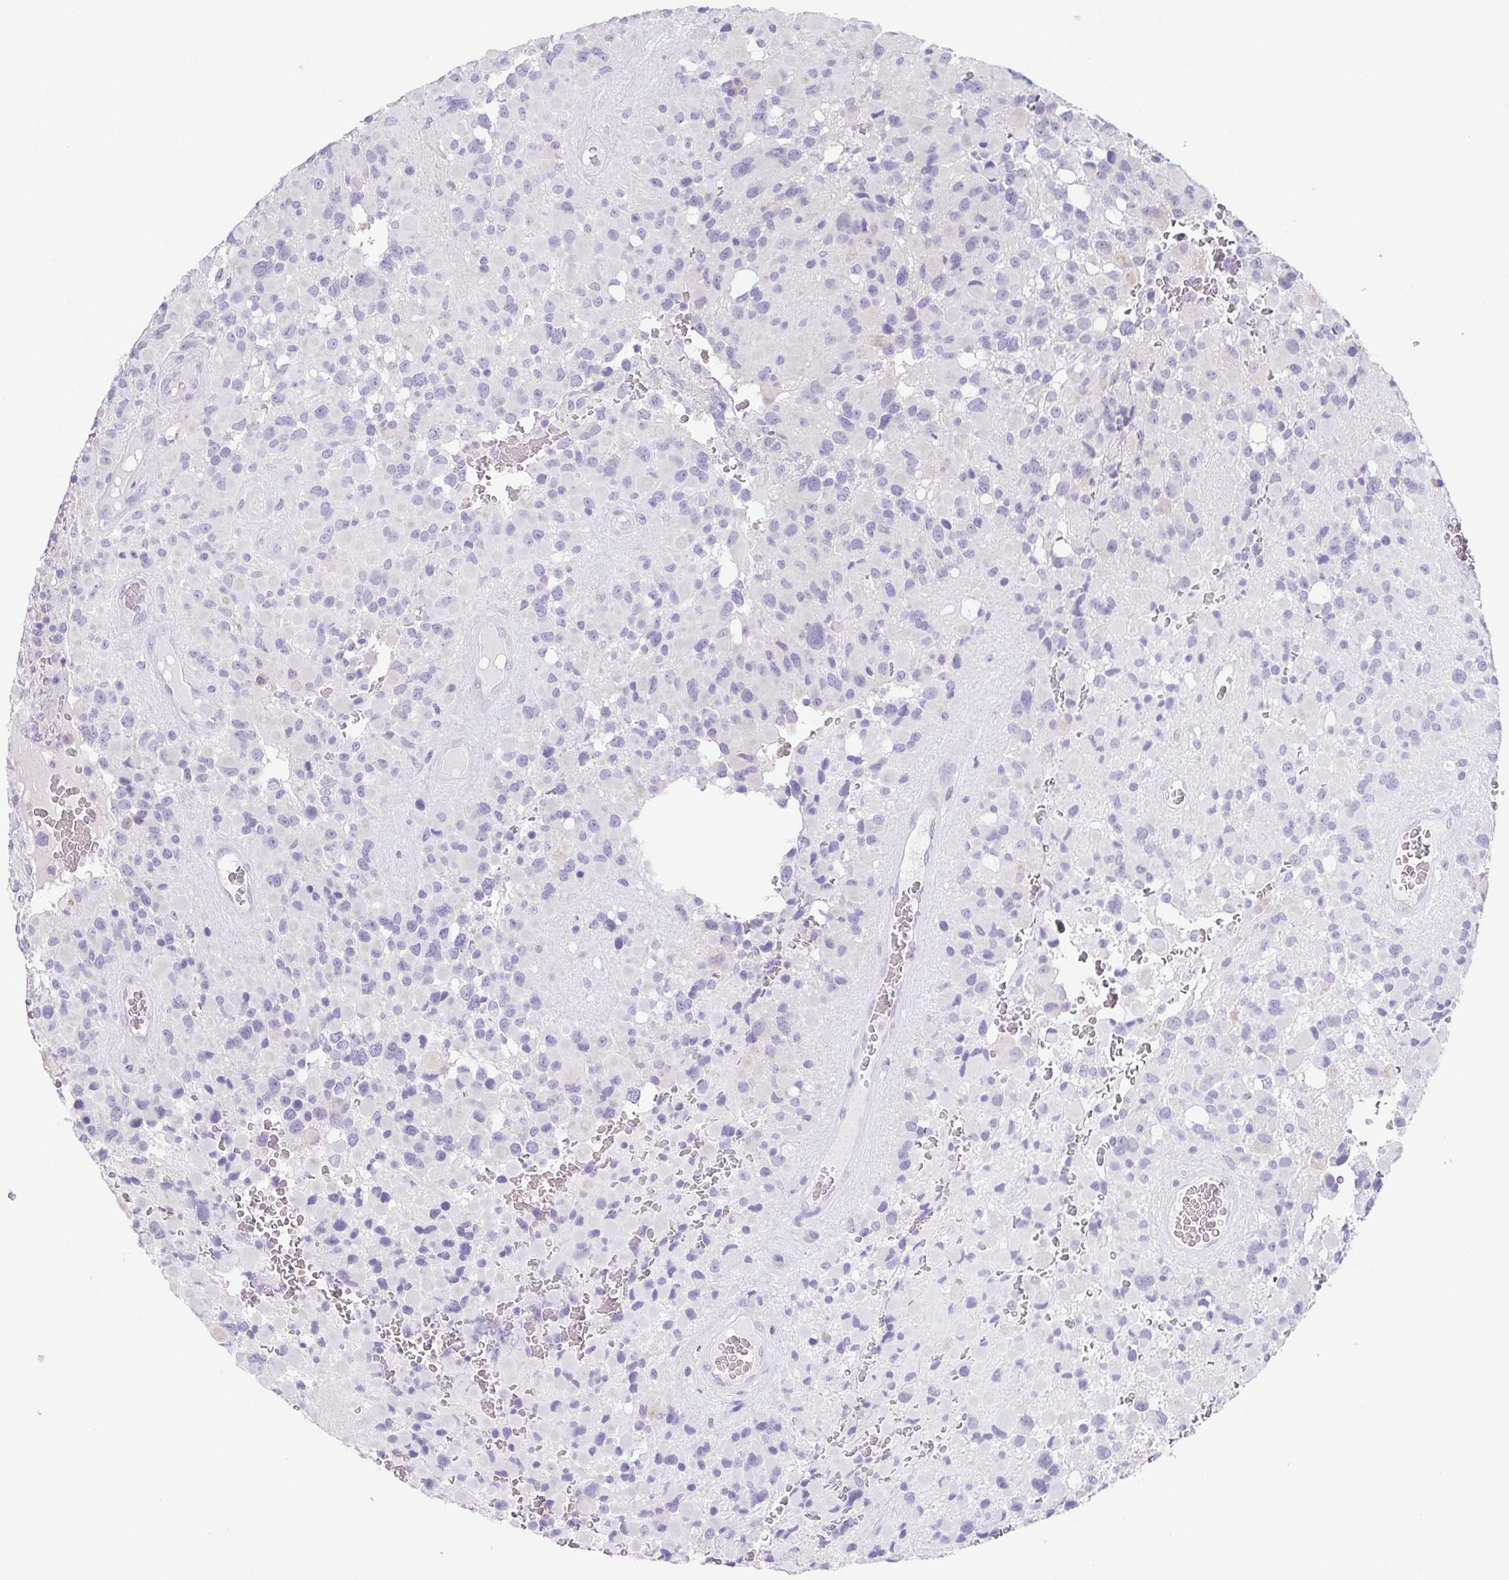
{"staining": {"intensity": "negative", "quantity": "none", "location": "none"}, "tissue": "glioma", "cell_type": "Tumor cells", "image_type": "cancer", "snomed": [{"axis": "morphology", "description": "Glioma, malignant, High grade"}, {"axis": "topography", "description": "Brain"}], "caption": "Human glioma stained for a protein using immunohistochemistry (IHC) reveals no staining in tumor cells.", "gene": "HDGFL1", "patient": {"sex": "female", "age": 40}}